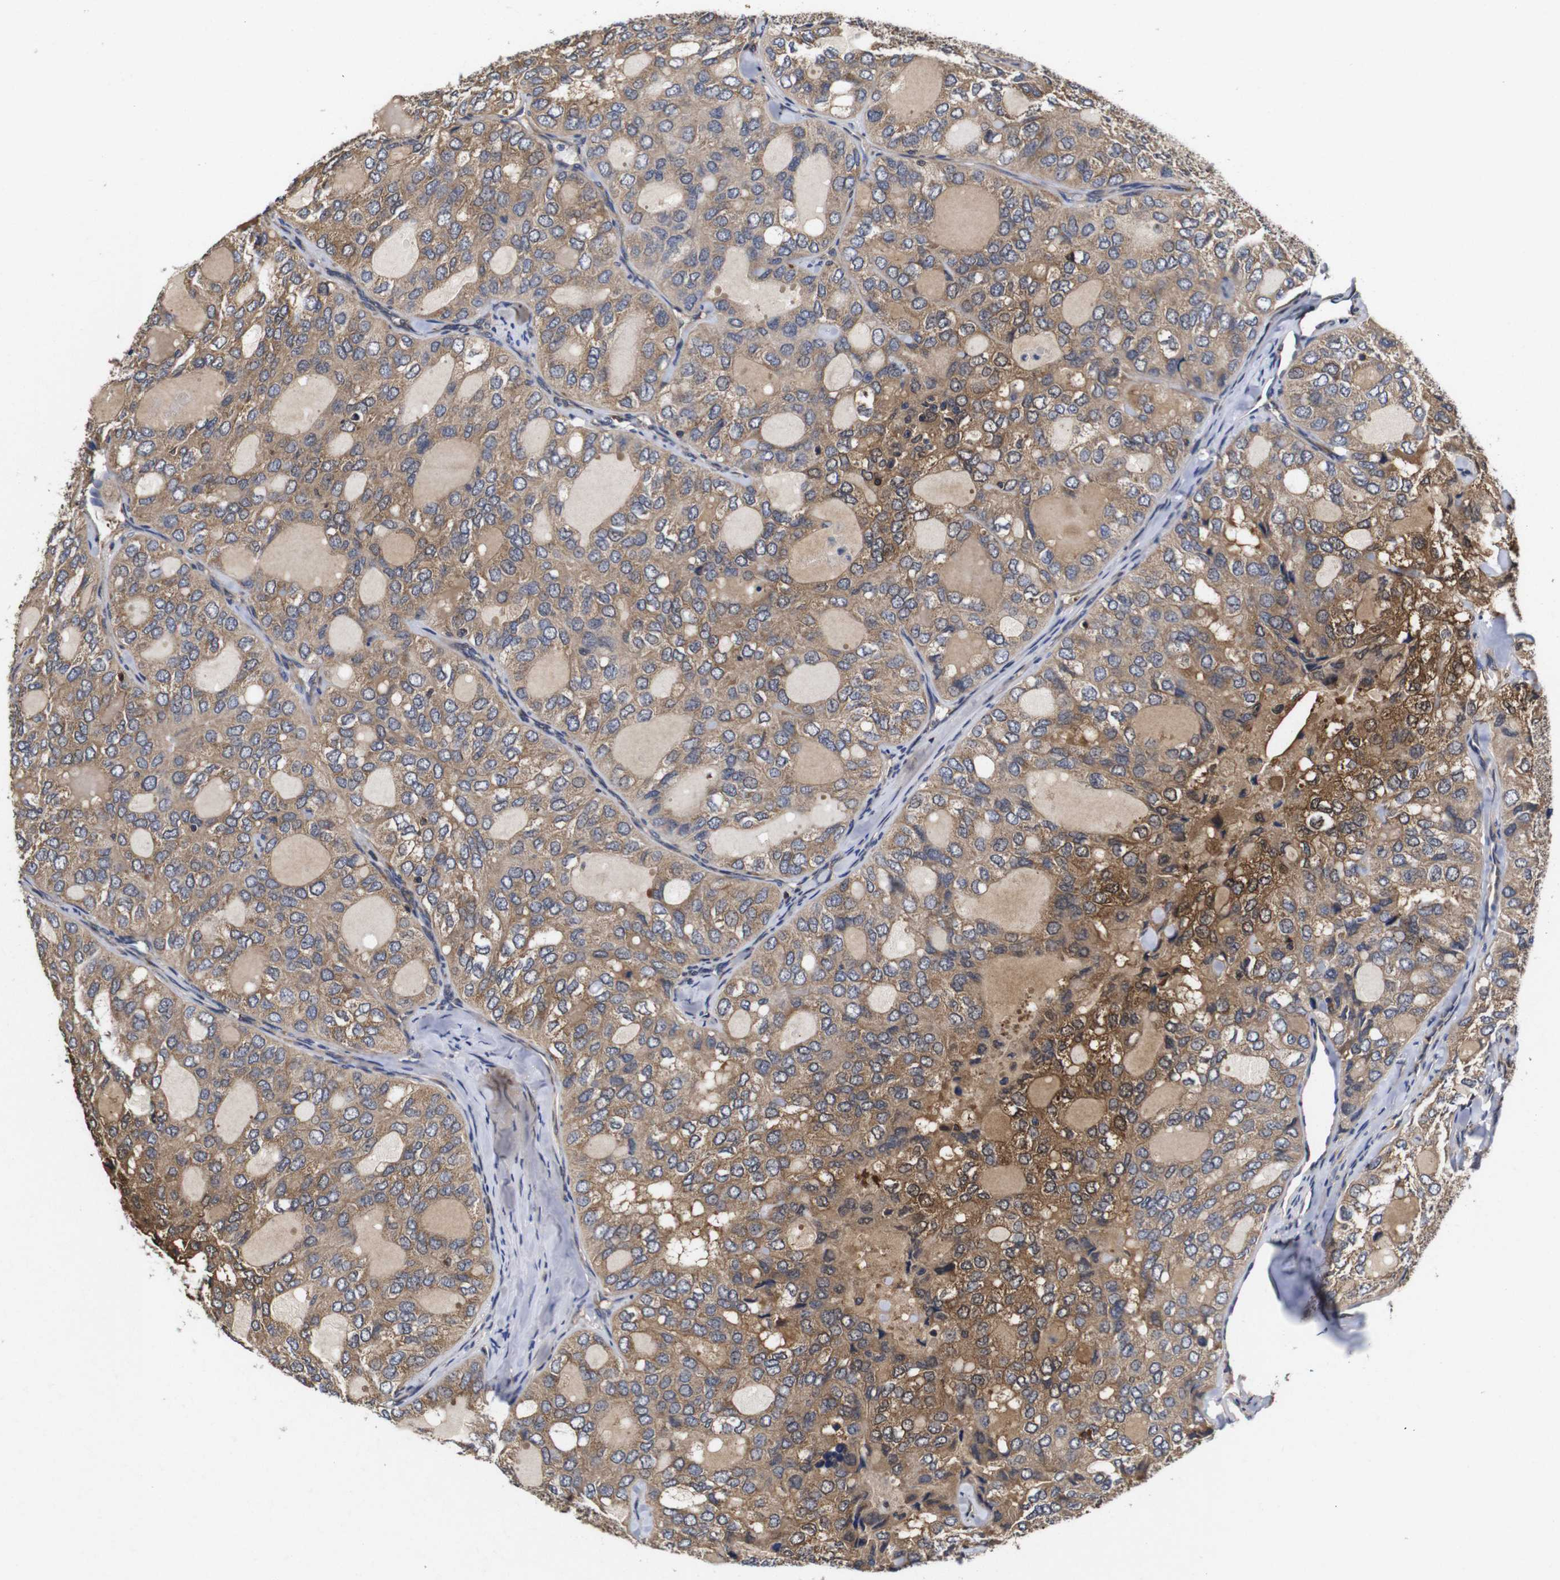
{"staining": {"intensity": "moderate", "quantity": ">75%", "location": "cytoplasmic/membranous"}, "tissue": "thyroid cancer", "cell_type": "Tumor cells", "image_type": "cancer", "snomed": [{"axis": "morphology", "description": "Follicular adenoma carcinoma, NOS"}, {"axis": "topography", "description": "Thyroid gland"}], "caption": "High-magnification brightfield microscopy of thyroid cancer stained with DAB (3,3'-diaminobenzidine) (brown) and counterstained with hematoxylin (blue). tumor cells exhibit moderate cytoplasmic/membranous staining is appreciated in approximately>75% of cells.", "gene": "LRRCC1", "patient": {"sex": "male", "age": 75}}